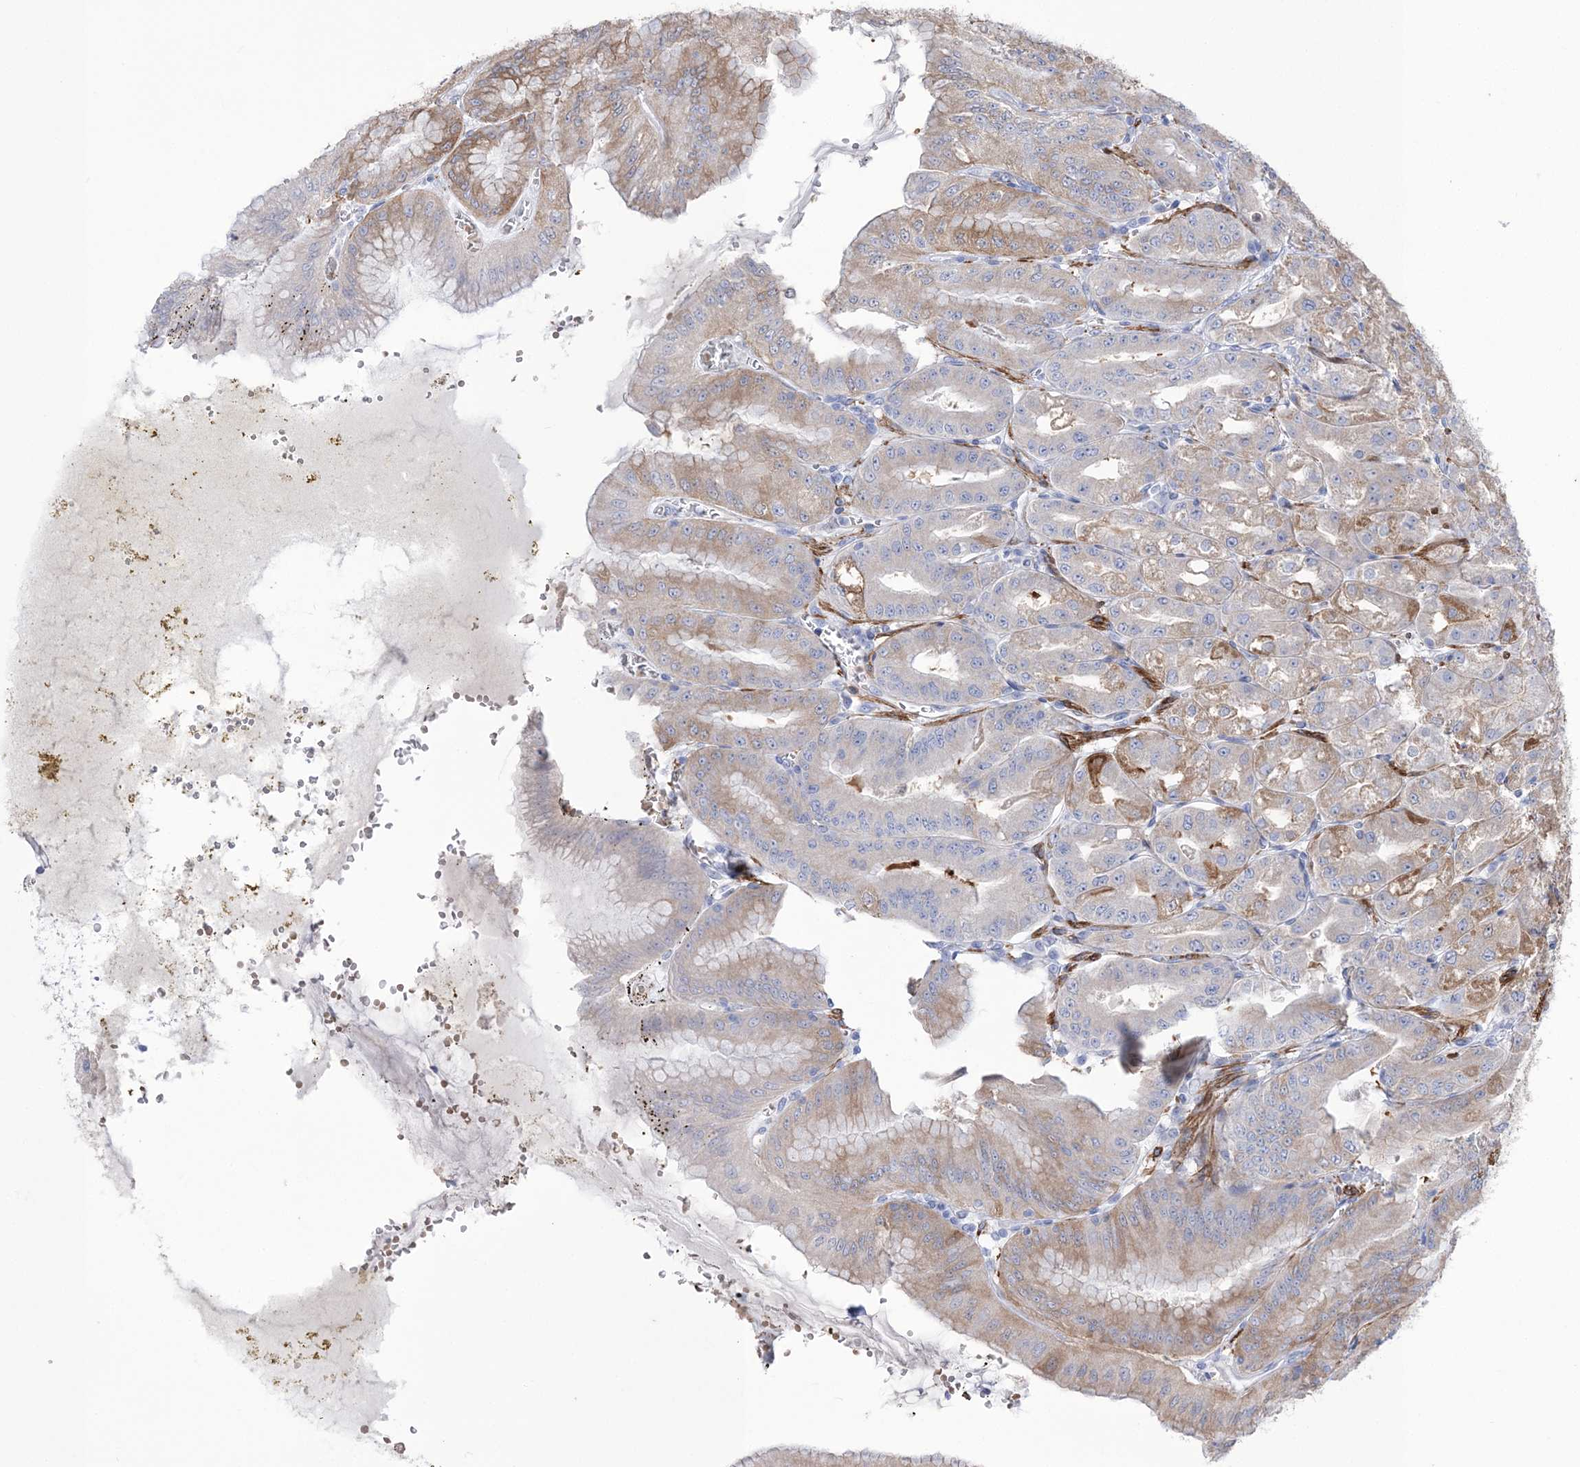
{"staining": {"intensity": "moderate", "quantity": "<25%", "location": "cytoplasmic/membranous"}, "tissue": "stomach", "cell_type": "Glandular cells", "image_type": "normal", "snomed": [{"axis": "morphology", "description": "Normal tissue, NOS"}, {"axis": "topography", "description": "Stomach, upper"}, {"axis": "topography", "description": "Stomach, lower"}], "caption": "Moderate cytoplasmic/membranous positivity for a protein is identified in about <25% of glandular cells of benign stomach using immunohistochemistry (IHC).", "gene": "WDR74", "patient": {"sex": "male", "age": 71}}